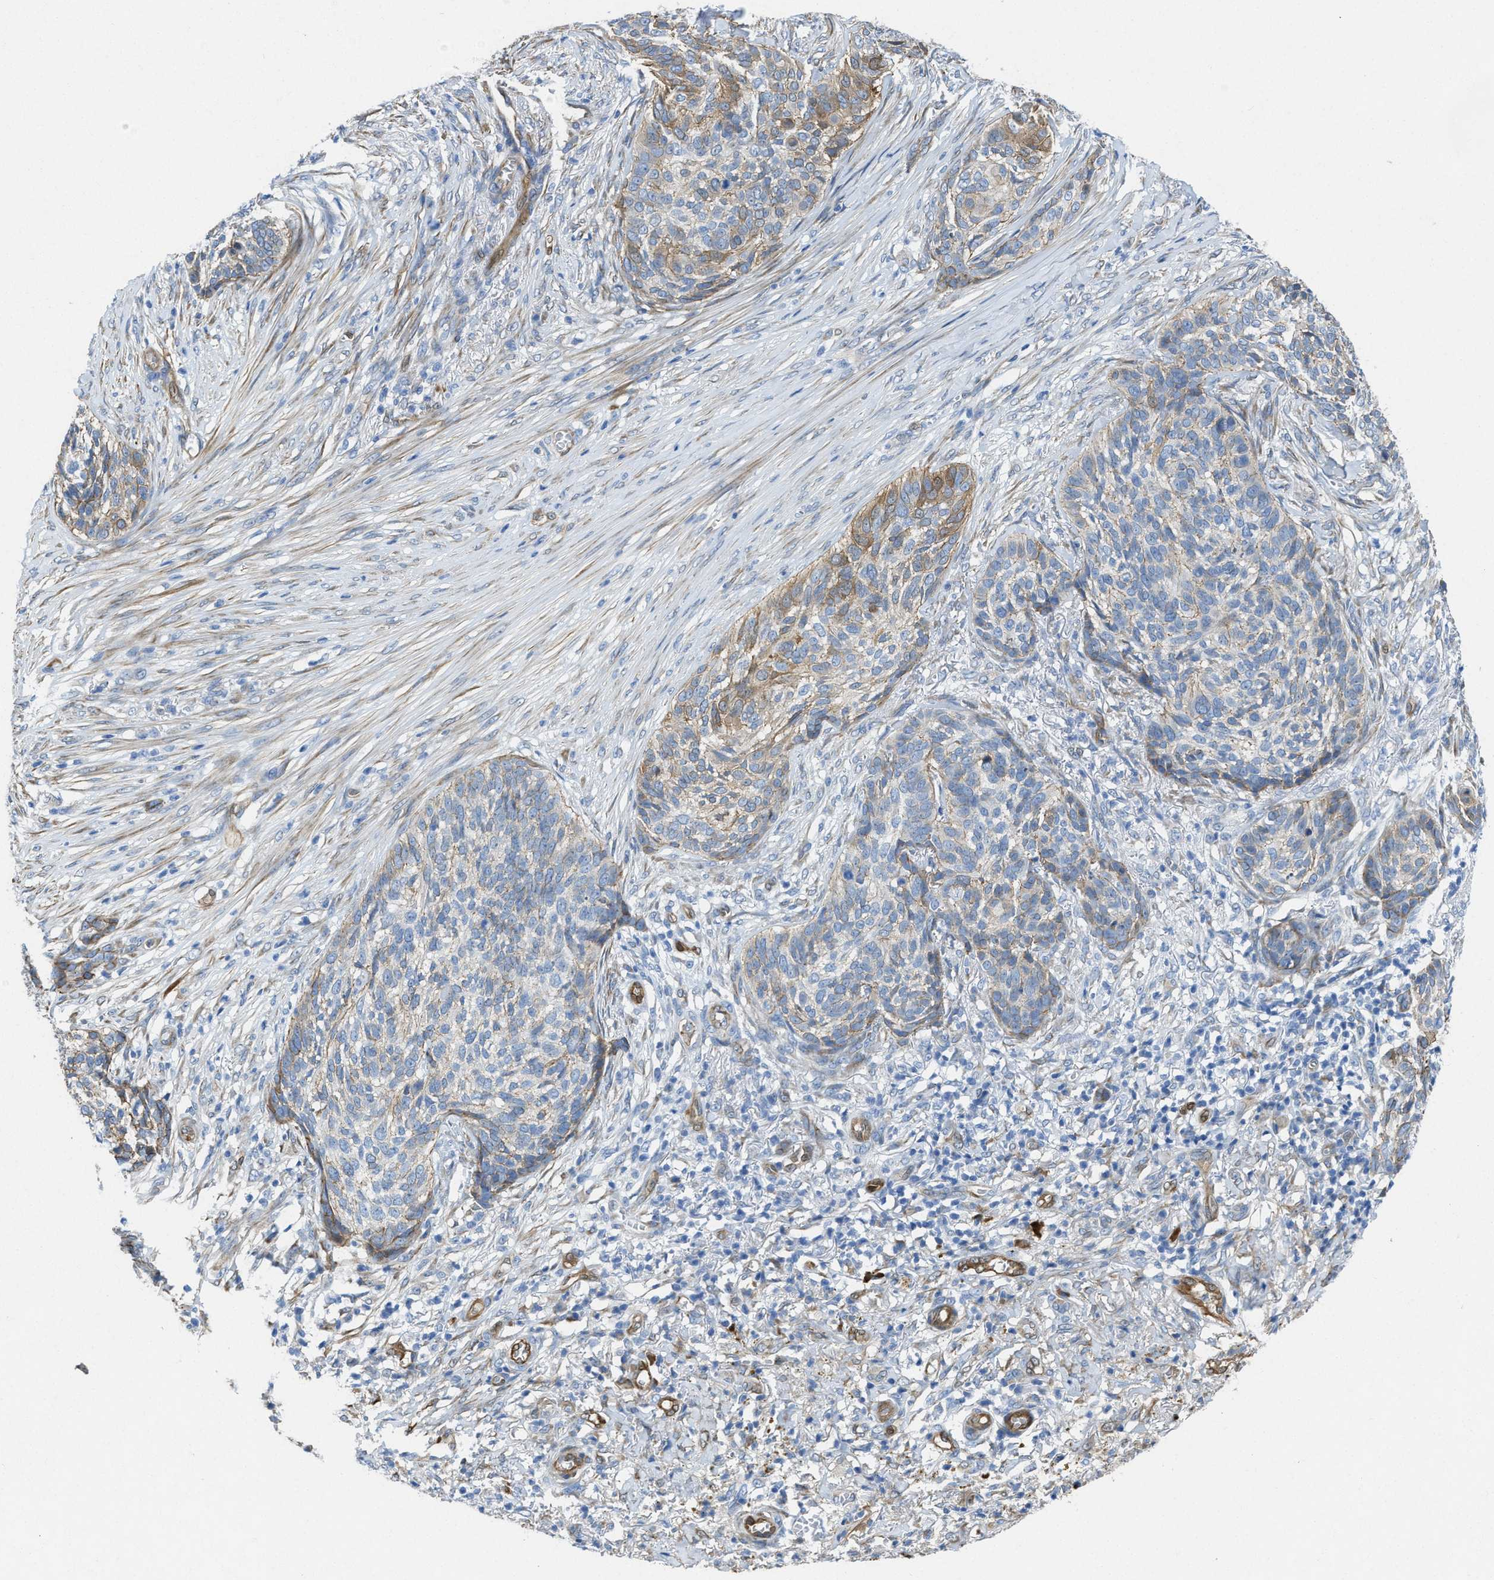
{"staining": {"intensity": "weak", "quantity": "<25%", "location": "cytoplasmic/membranous"}, "tissue": "skin cancer", "cell_type": "Tumor cells", "image_type": "cancer", "snomed": [{"axis": "morphology", "description": "Basal cell carcinoma"}, {"axis": "topography", "description": "Skin"}], "caption": "A high-resolution photomicrograph shows IHC staining of skin basal cell carcinoma, which demonstrates no significant staining in tumor cells. The staining was performed using DAB (3,3'-diaminobenzidine) to visualize the protein expression in brown, while the nuclei were stained in blue with hematoxylin (Magnification: 20x).", "gene": "ASS1", "patient": {"sex": "male", "age": 85}}